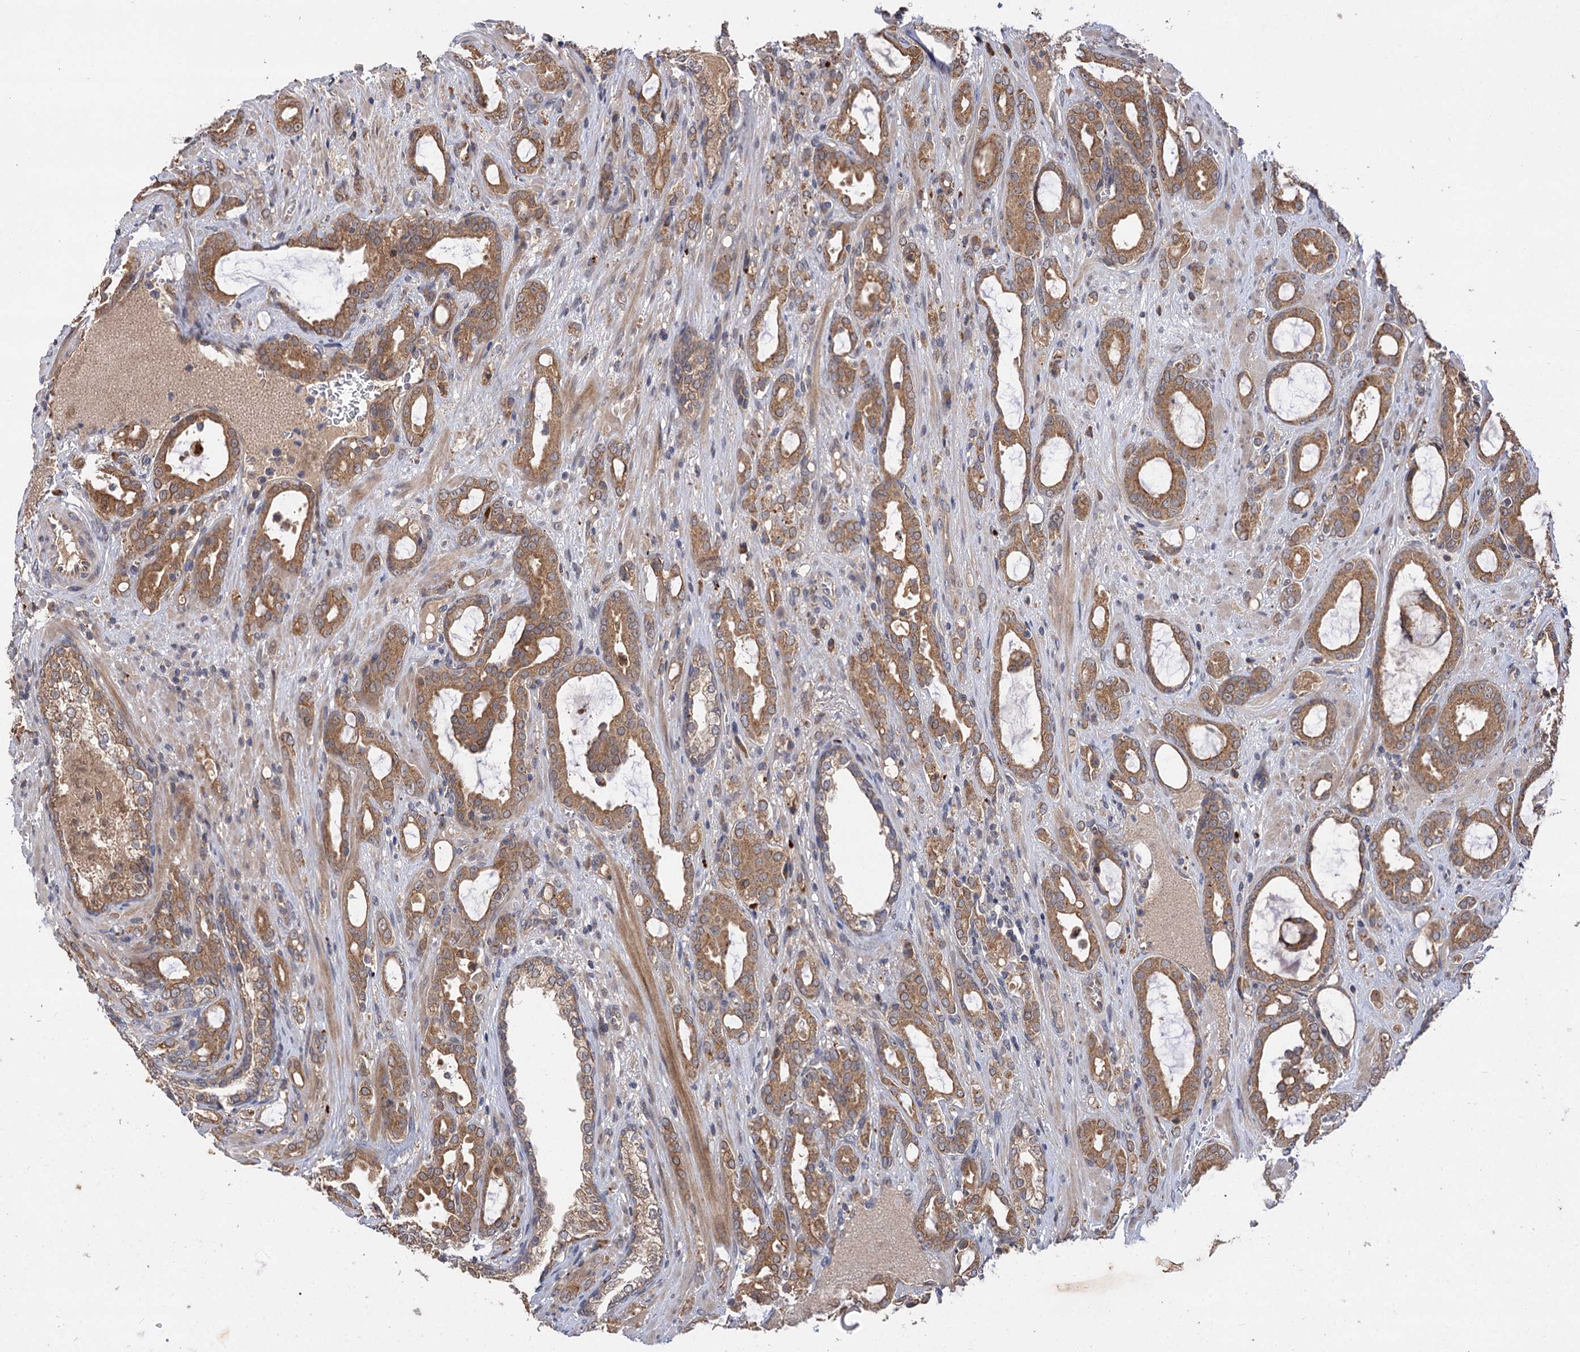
{"staining": {"intensity": "moderate", "quantity": ">75%", "location": "cytoplasmic/membranous"}, "tissue": "prostate cancer", "cell_type": "Tumor cells", "image_type": "cancer", "snomed": [{"axis": "morphology", "description": "Adenocarcinoma, High grade"}, {"axis": "topography", "description": "Prostate"}], "caption": "Tumor cells reveal medium levels of moderate cytoplasmic/membranous expression in approximately >75% of cells in human high-grade adenocarcinoma (prostate).", "gene": "FBXW8", "patient": {"sex": "male", "age": 72}}